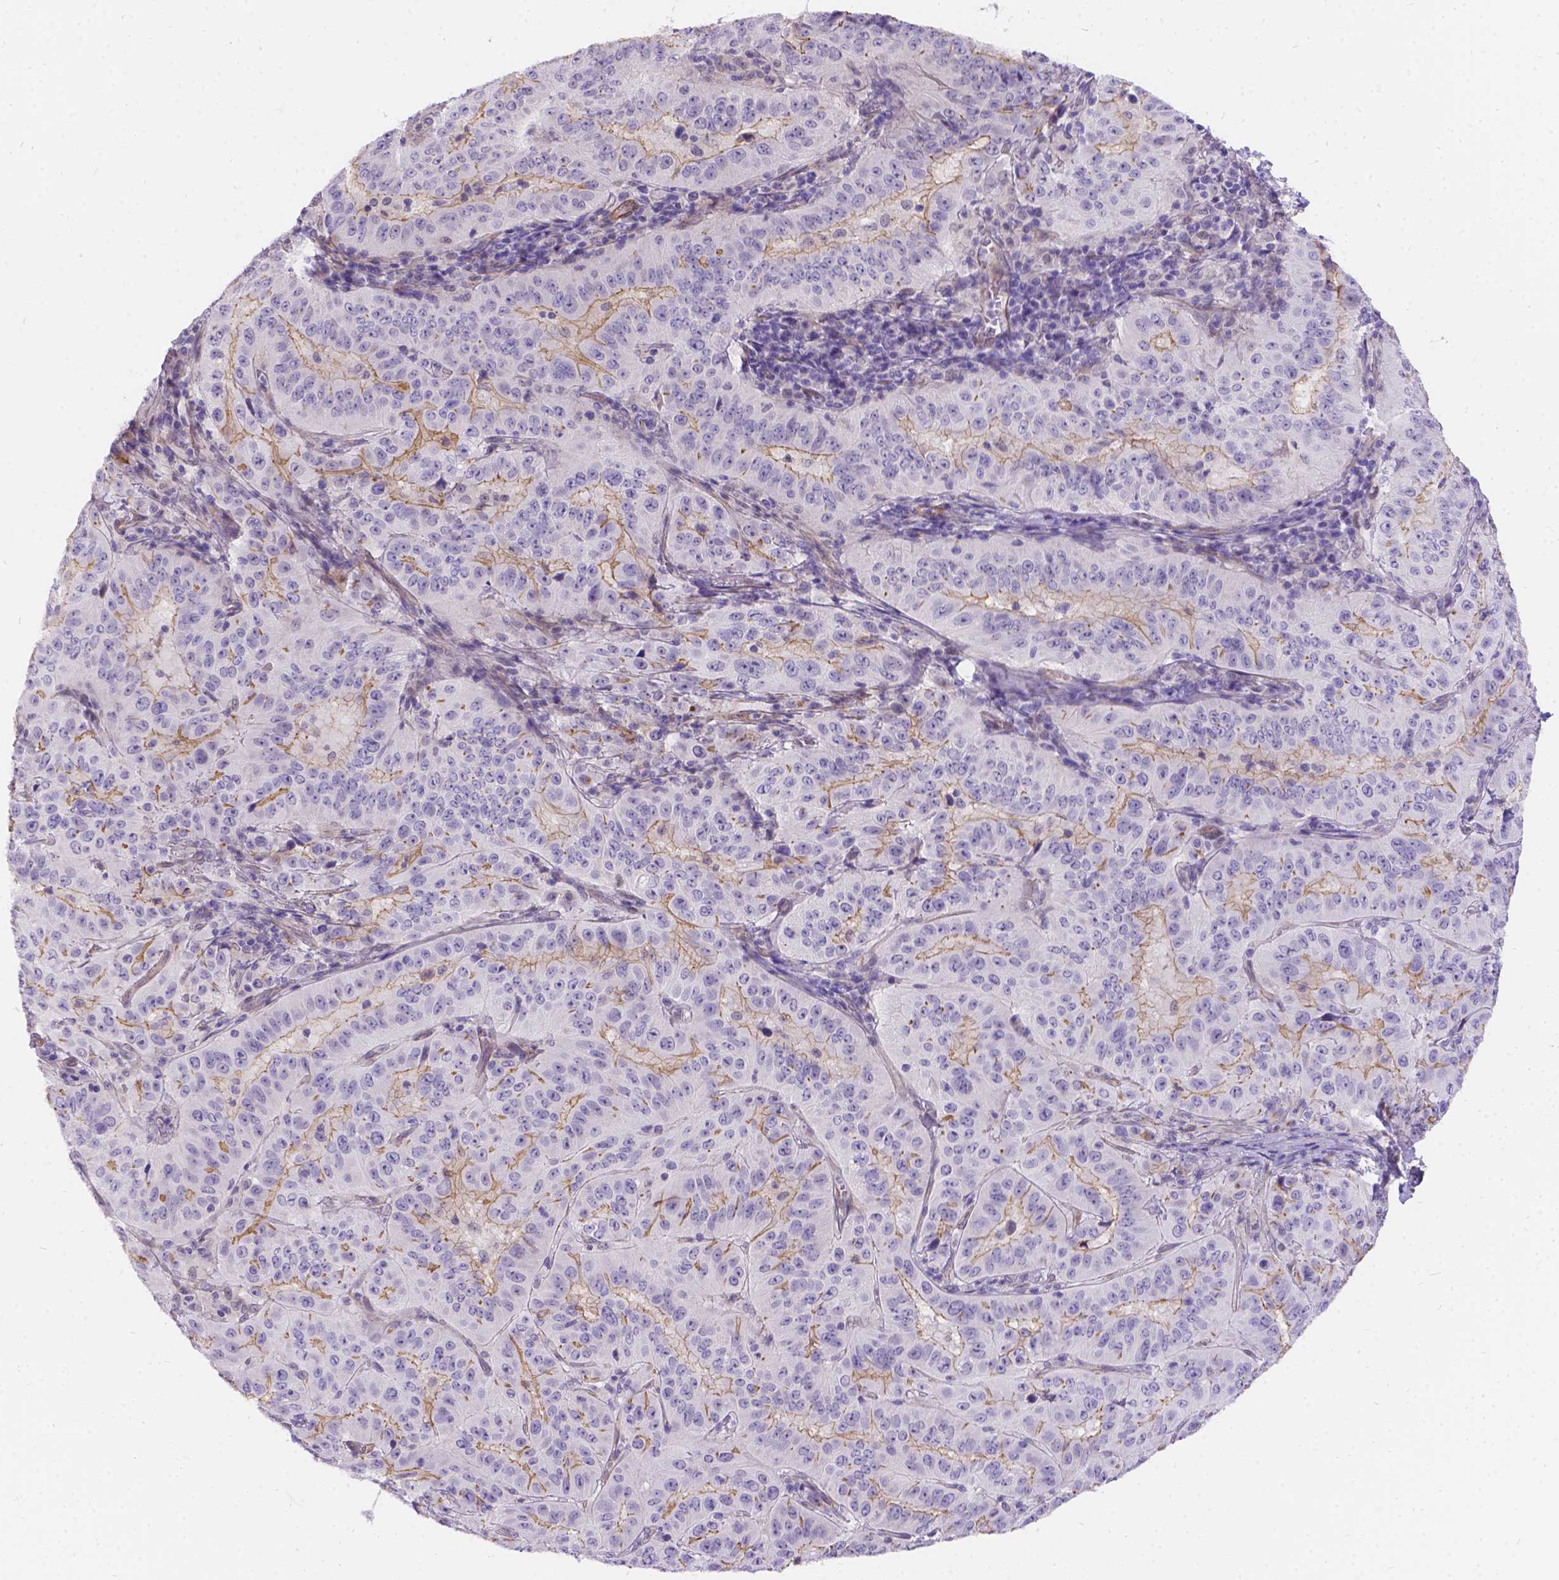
{"staining": {"intensity": "weak", "quantity": "<25%", "location": "cytoplasmic/membranous"}, "tissue": "pancreatic cancer", "cell_type": "Tumor cells", "image_type": "cancer", "snomed": [{"axis": "morphology", "description": "Adenocarcinoma, NOS"}, {"axis": "topography", "description": "Pancreas"}], "caption": "Human pancreatic adenocarcinoma stained for a protein using immunohistochemistry (IHC) shows no positivity in tumor cells.", "gene": "PALS1", "patient": {"sex": "male", "age": 63}}